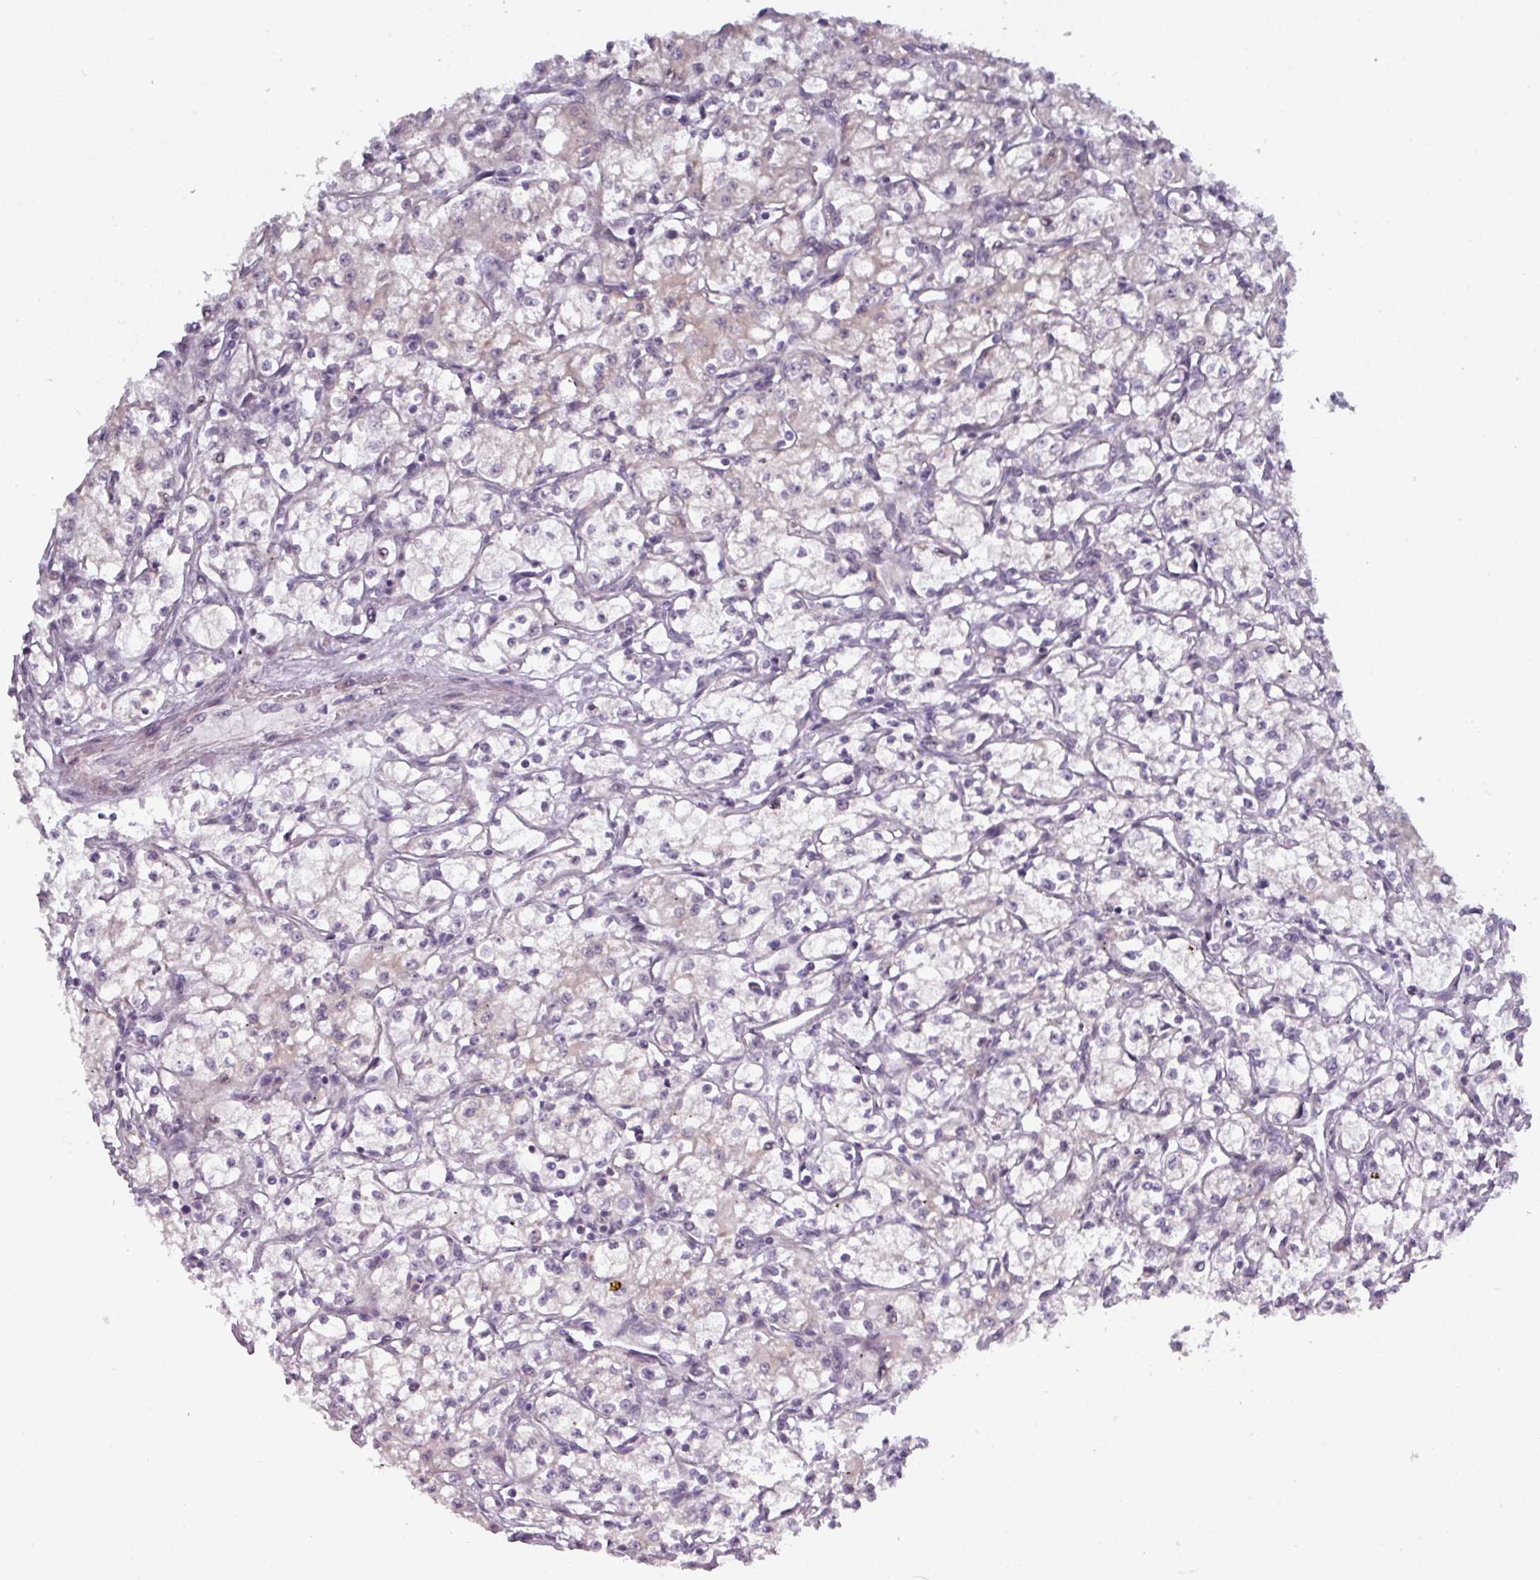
{"staining": {"intensity": "negative", "quantity": "none", "location": "none"}, "tissue": "renal cancer", "cell_type": "Tumor cells", "image_type": "cancer", "snomed": [{"axis": "morphology", "description": "Adenocarcinoma, NOS"}, {"axis": "topography", "description": "Kidney"}], "caption": "A micrograph of human renal adenocarcinoma is negative for staining in tumor cells. (Stains: DAB immunohistochemistry with hematoxylin counter stain, Microscopy: brightfield microscopy at high magnification).", "gene": "PRAMEF12", "patient": {"sex": "male", "age": 59}}